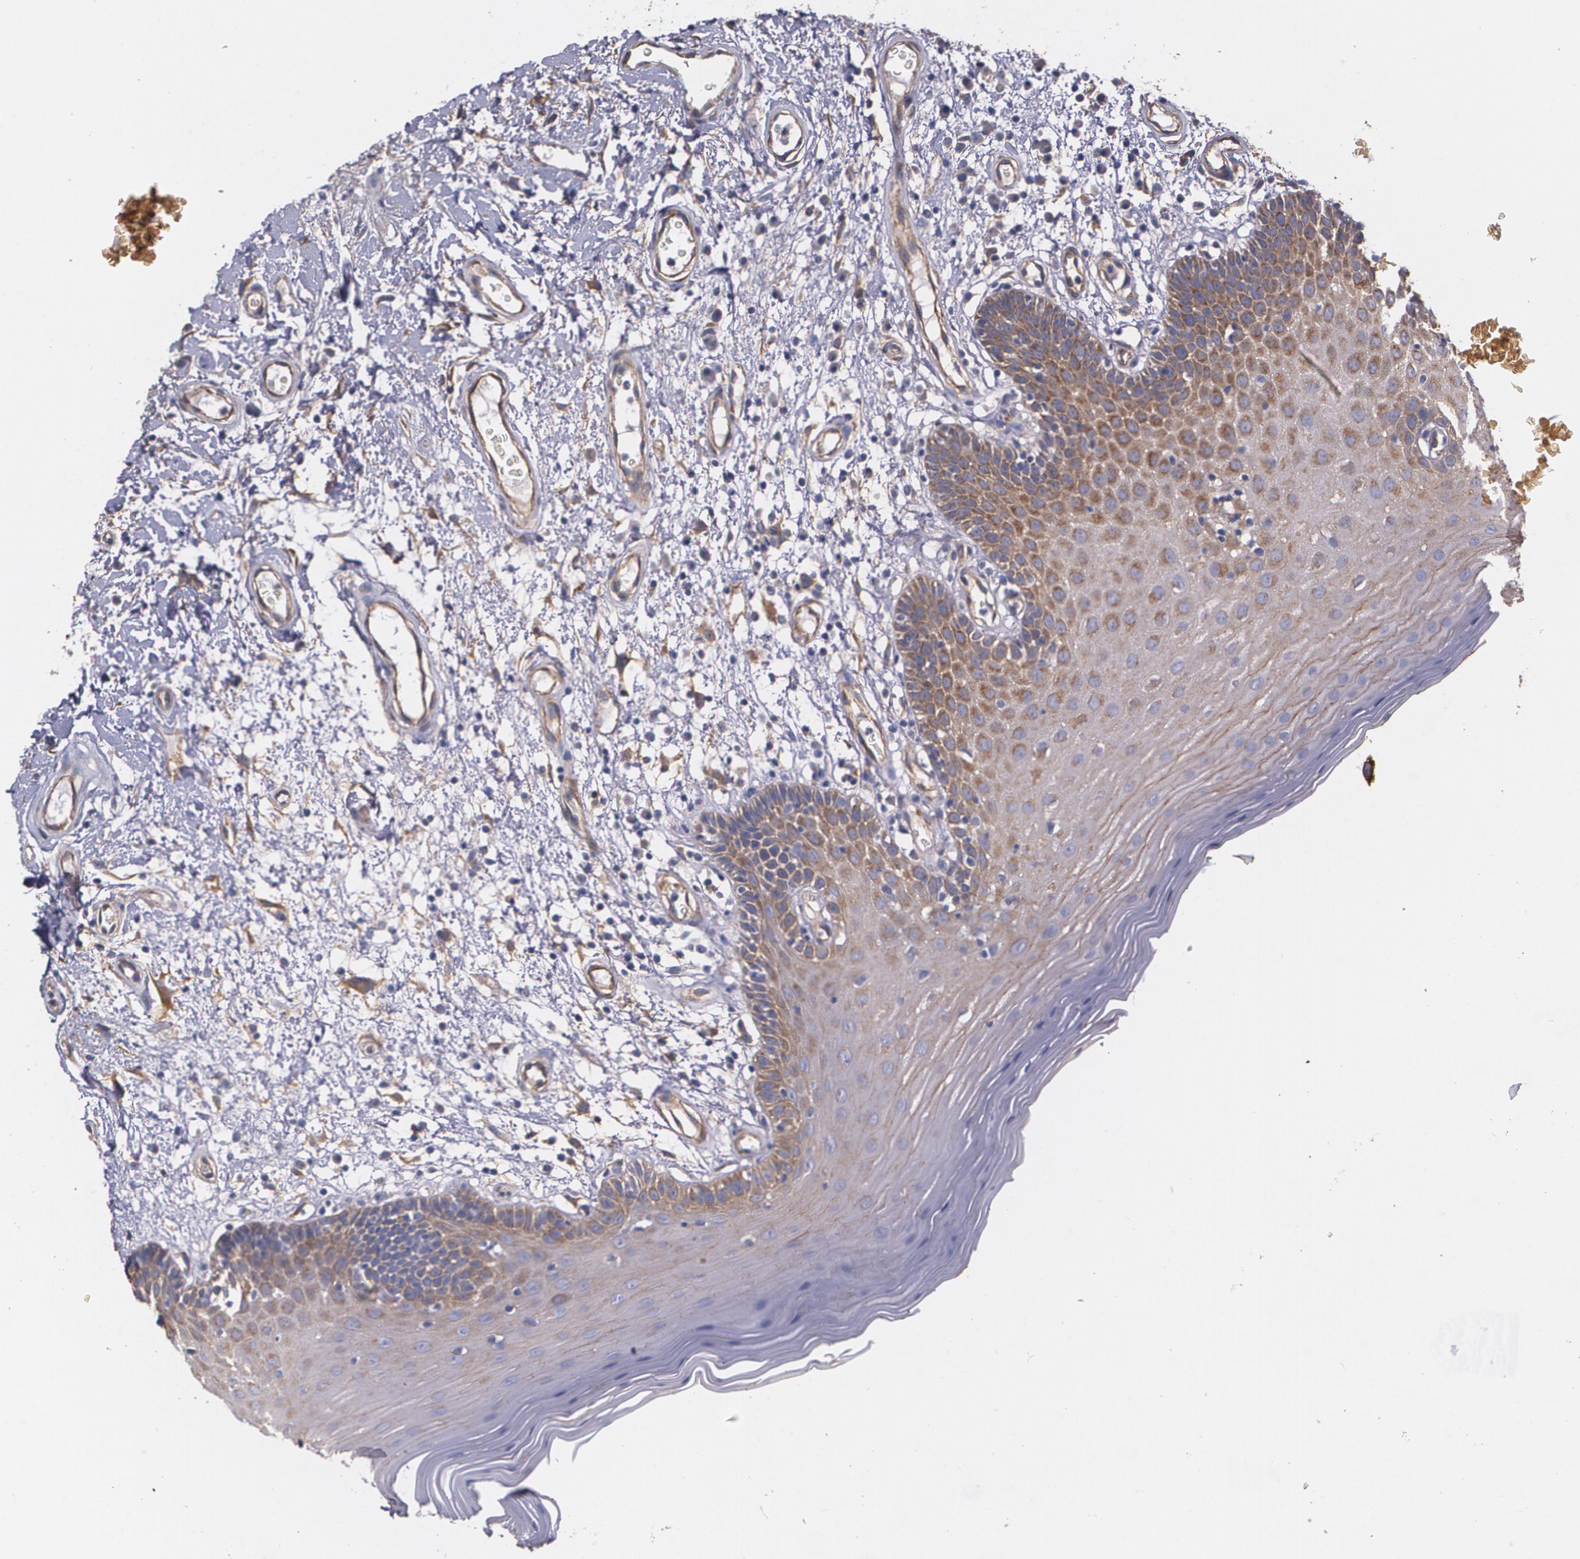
{"staining": {"intensity": "moderate", "quantity": "25%-75%", "location": "cytoplasmic/membranous"}, "tissue": "oral mucosa", "cell_type": "Squamous epithelial cells", "image_type": "normal", "snomed": [{"axis": "morphology", "description": "Normal tissue, NOS"}, {"axis": "morphology", "description": "Squamous cell carcinoma, NOS"}, {"axis": "topography", "description": "Skeletal muscle"}, {"axis": "topography", "description": "Oral tissue"}, {"axis": "topography", "description": "Head-Neck"}], "caption": "Oral mucosa stained with immunohistochemistry exhibits moderate cytoplasmic/membranous expression in approximately 25%-75% of squamous epithelial cells. (IHC, brightfield microscopy, high magnification).", "gene": "TJP1", "patient": {"sex": "male", "age": 71}}